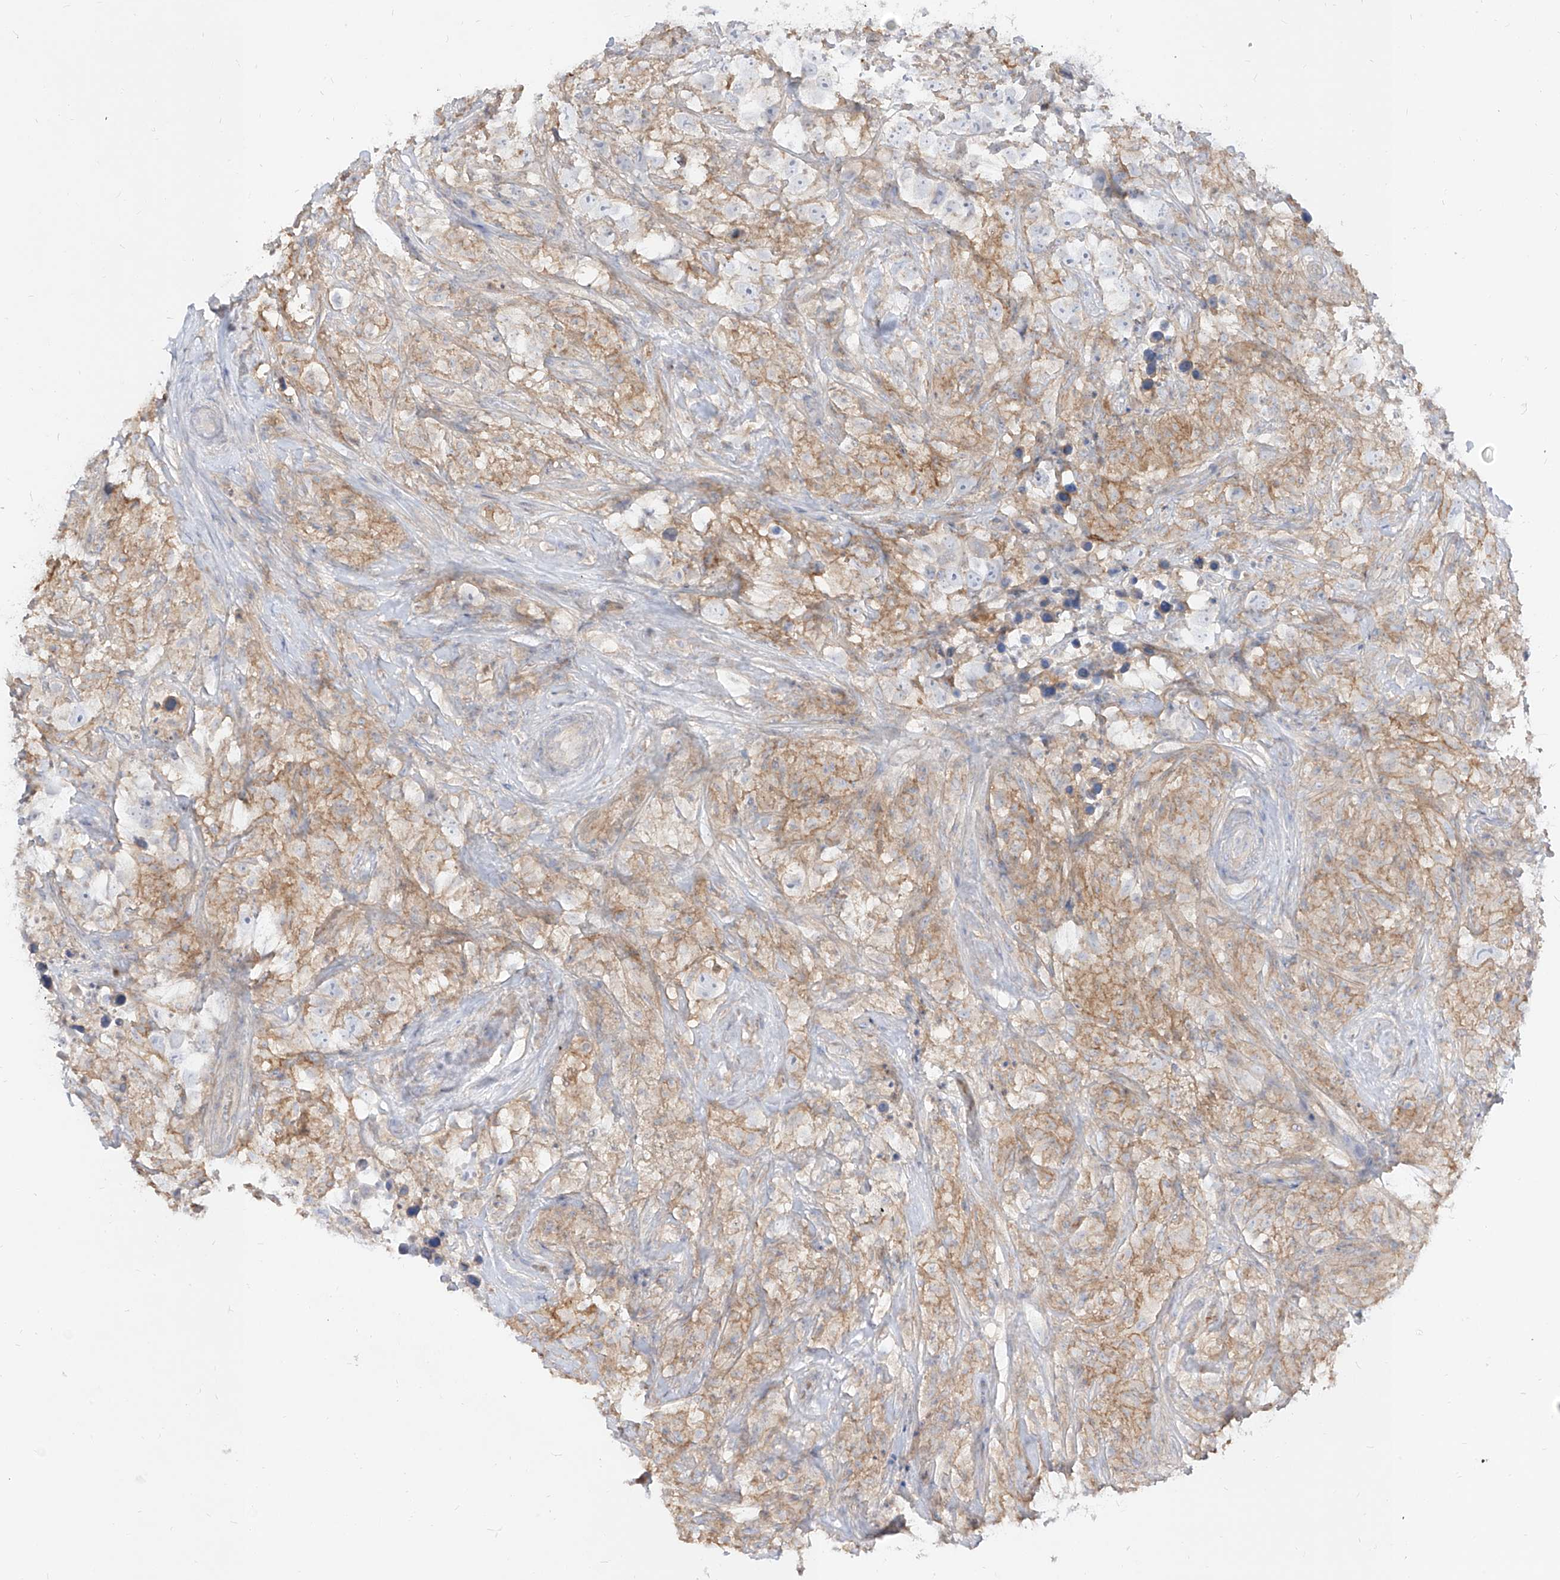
{"staining": {"intensity": "negative", "quantity": "none", "location": "none"}, "tissue": "testis cancer", "cell_type": "Tumor cells", "image_type": "cancer", "snomed": [{"axis": "morphology", "description": "Seminoma, NOS"}, {"axis": "topography", "description": "Testis"}], "caption": "Photomicrograph shows no protein expression in tumor cells of seminoma (testis) tissue.", "gene": "RBFOX3", "patient": {"sex": "male", "age": 49}}